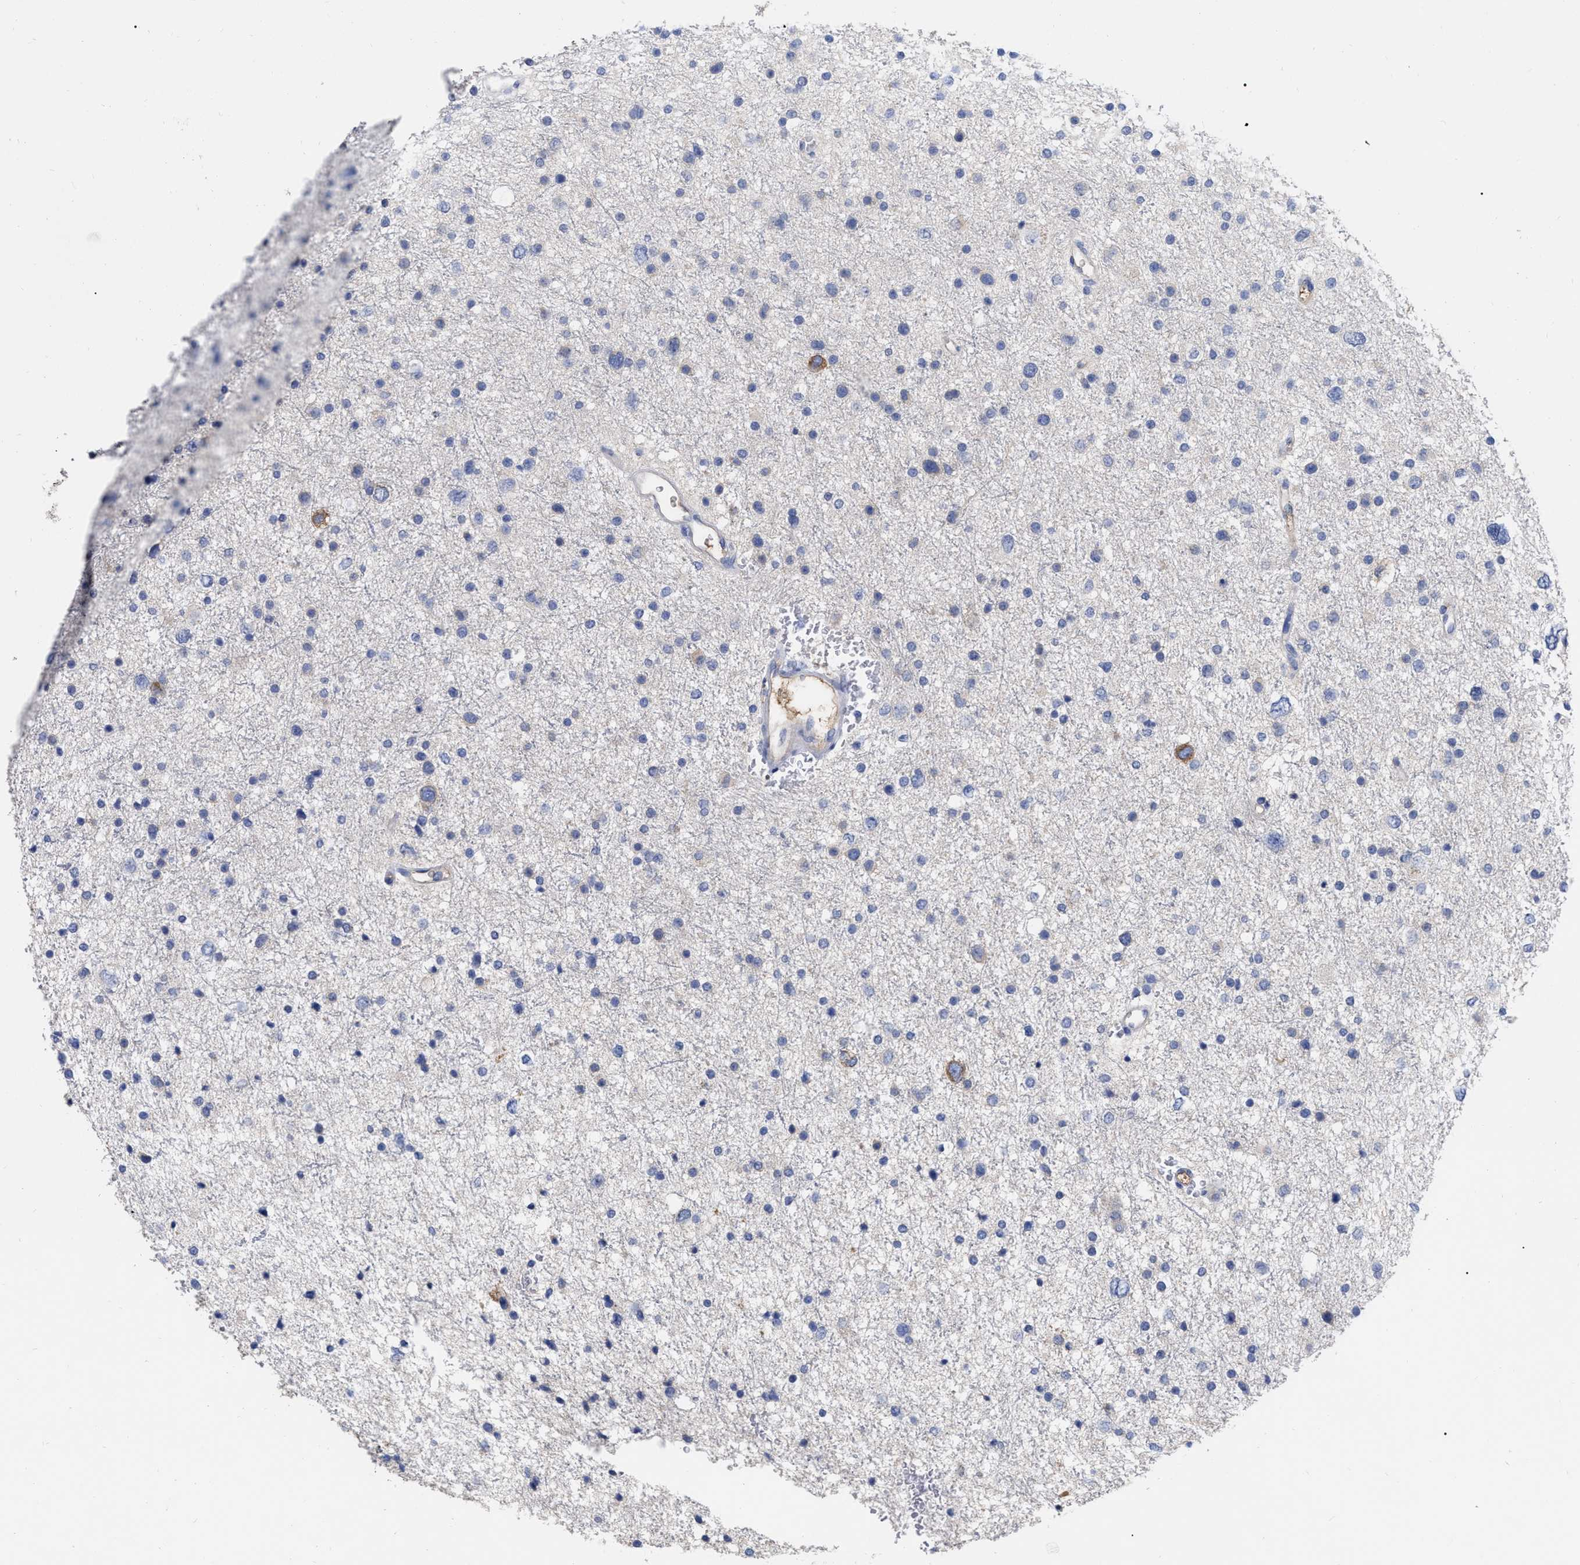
{"staining": {"intensity": "negative", "quantity": "none", "location": "none"}, "tissue": "glioma", "cell_type": "Tumor cells", "image_type": "cancer", "snomed": [{"axis": "morphology", "description": "Glioma, malignant, Low grade"}, {"axis": "topography", "description": "Brain"}], "caption": "Micrograph shows no significant protein staining in tumor cells of malignant low-grade glioma.", "gene": "IGHV5-51", "patient": {"sex": "female", "age": 37}}